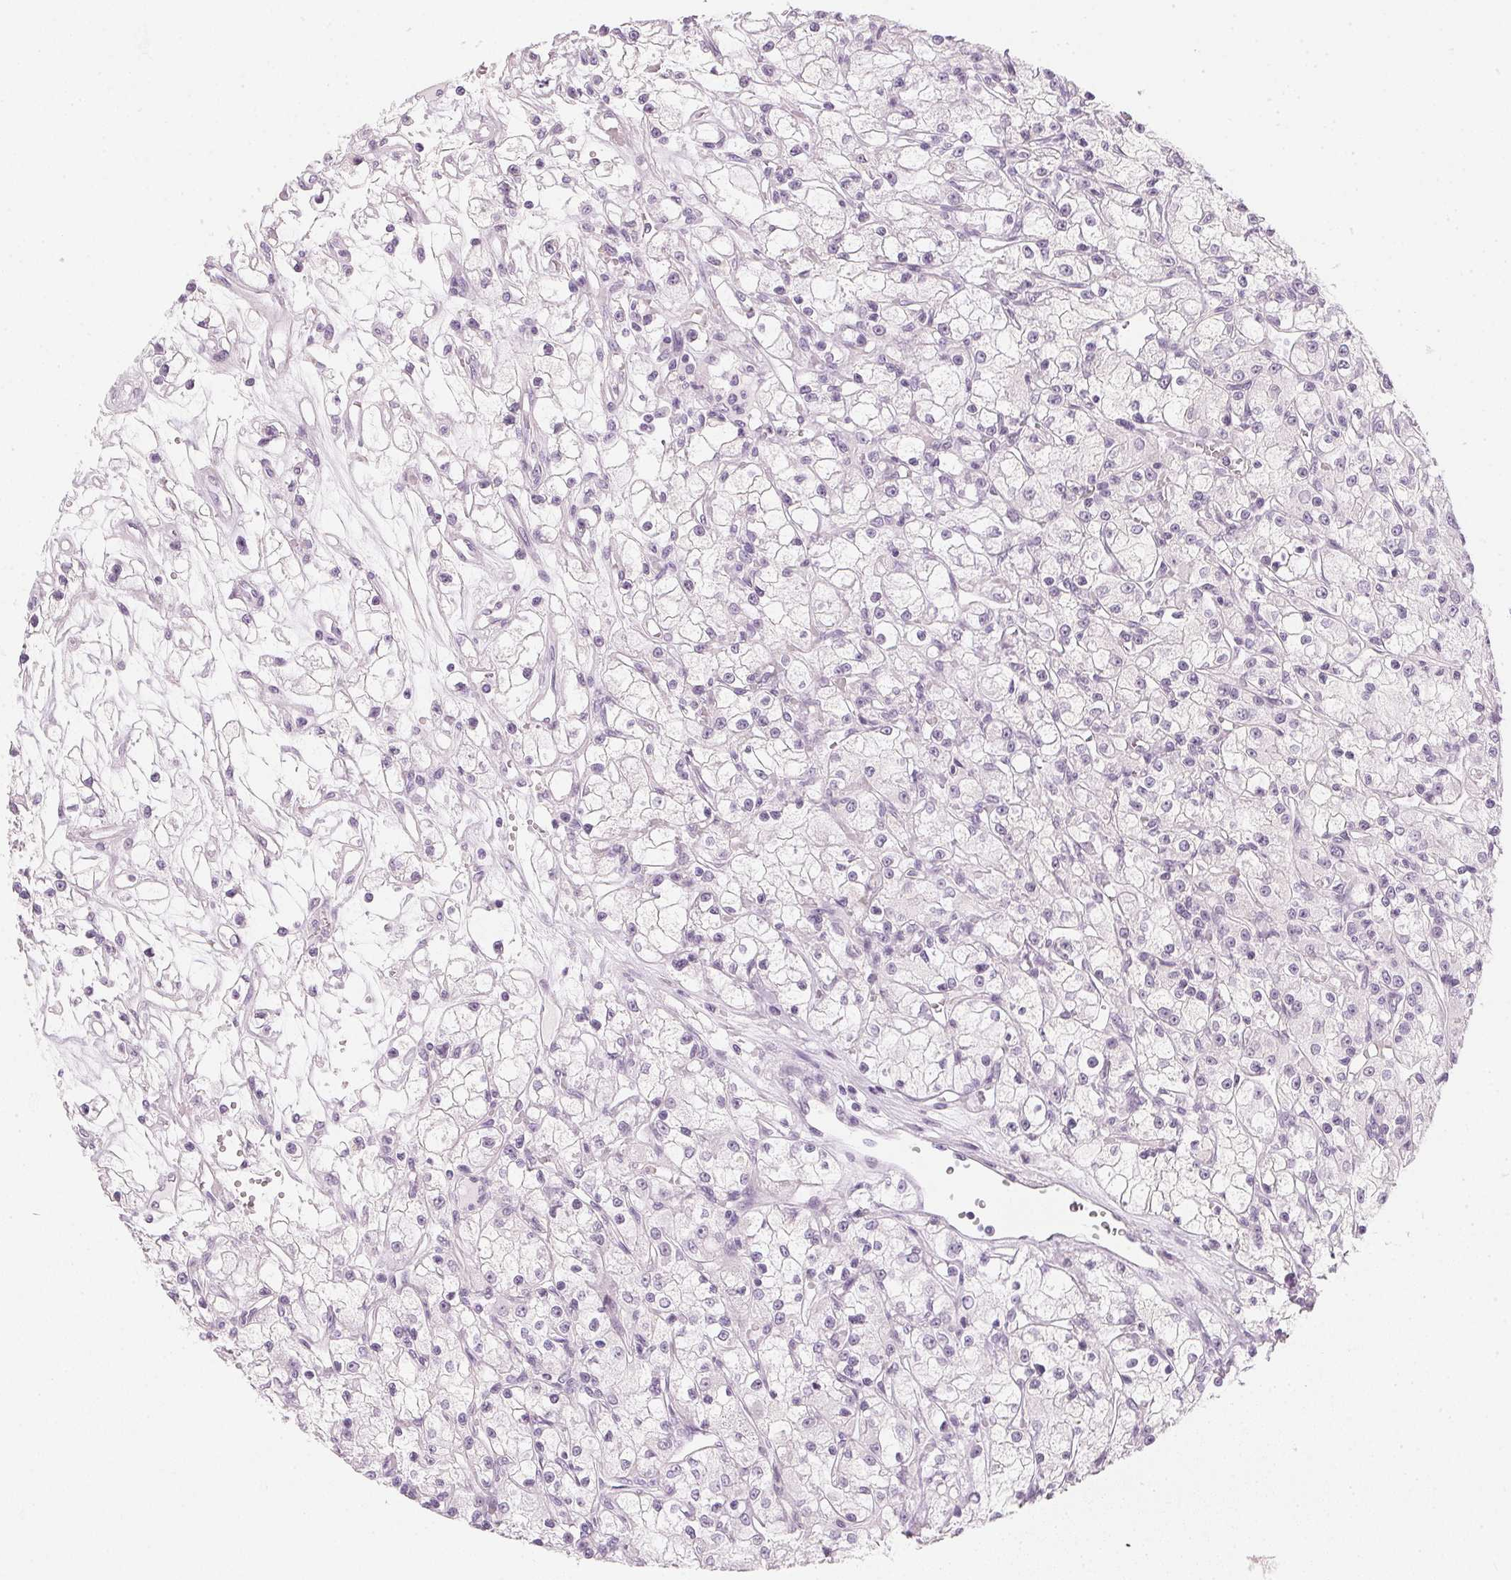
{"staining": {"intensity": "negative", "quantity": "none", "location": "none"}, "tissue": "renal cancer", "cell_type": "Tumor cells", "image_type": "cancer", "snomed": [{"axis": "morphology", "description": "Adenocarcinoma, NOS"}, {"axis": "topography", "description": "Kidney"}], "caption": "A photomicrograph of renal adenocarcinoma stained for a protein shows no brown staining in tumor cells.", "gene": "CHST4", "patient": {"sex": "female", "age": 59}}